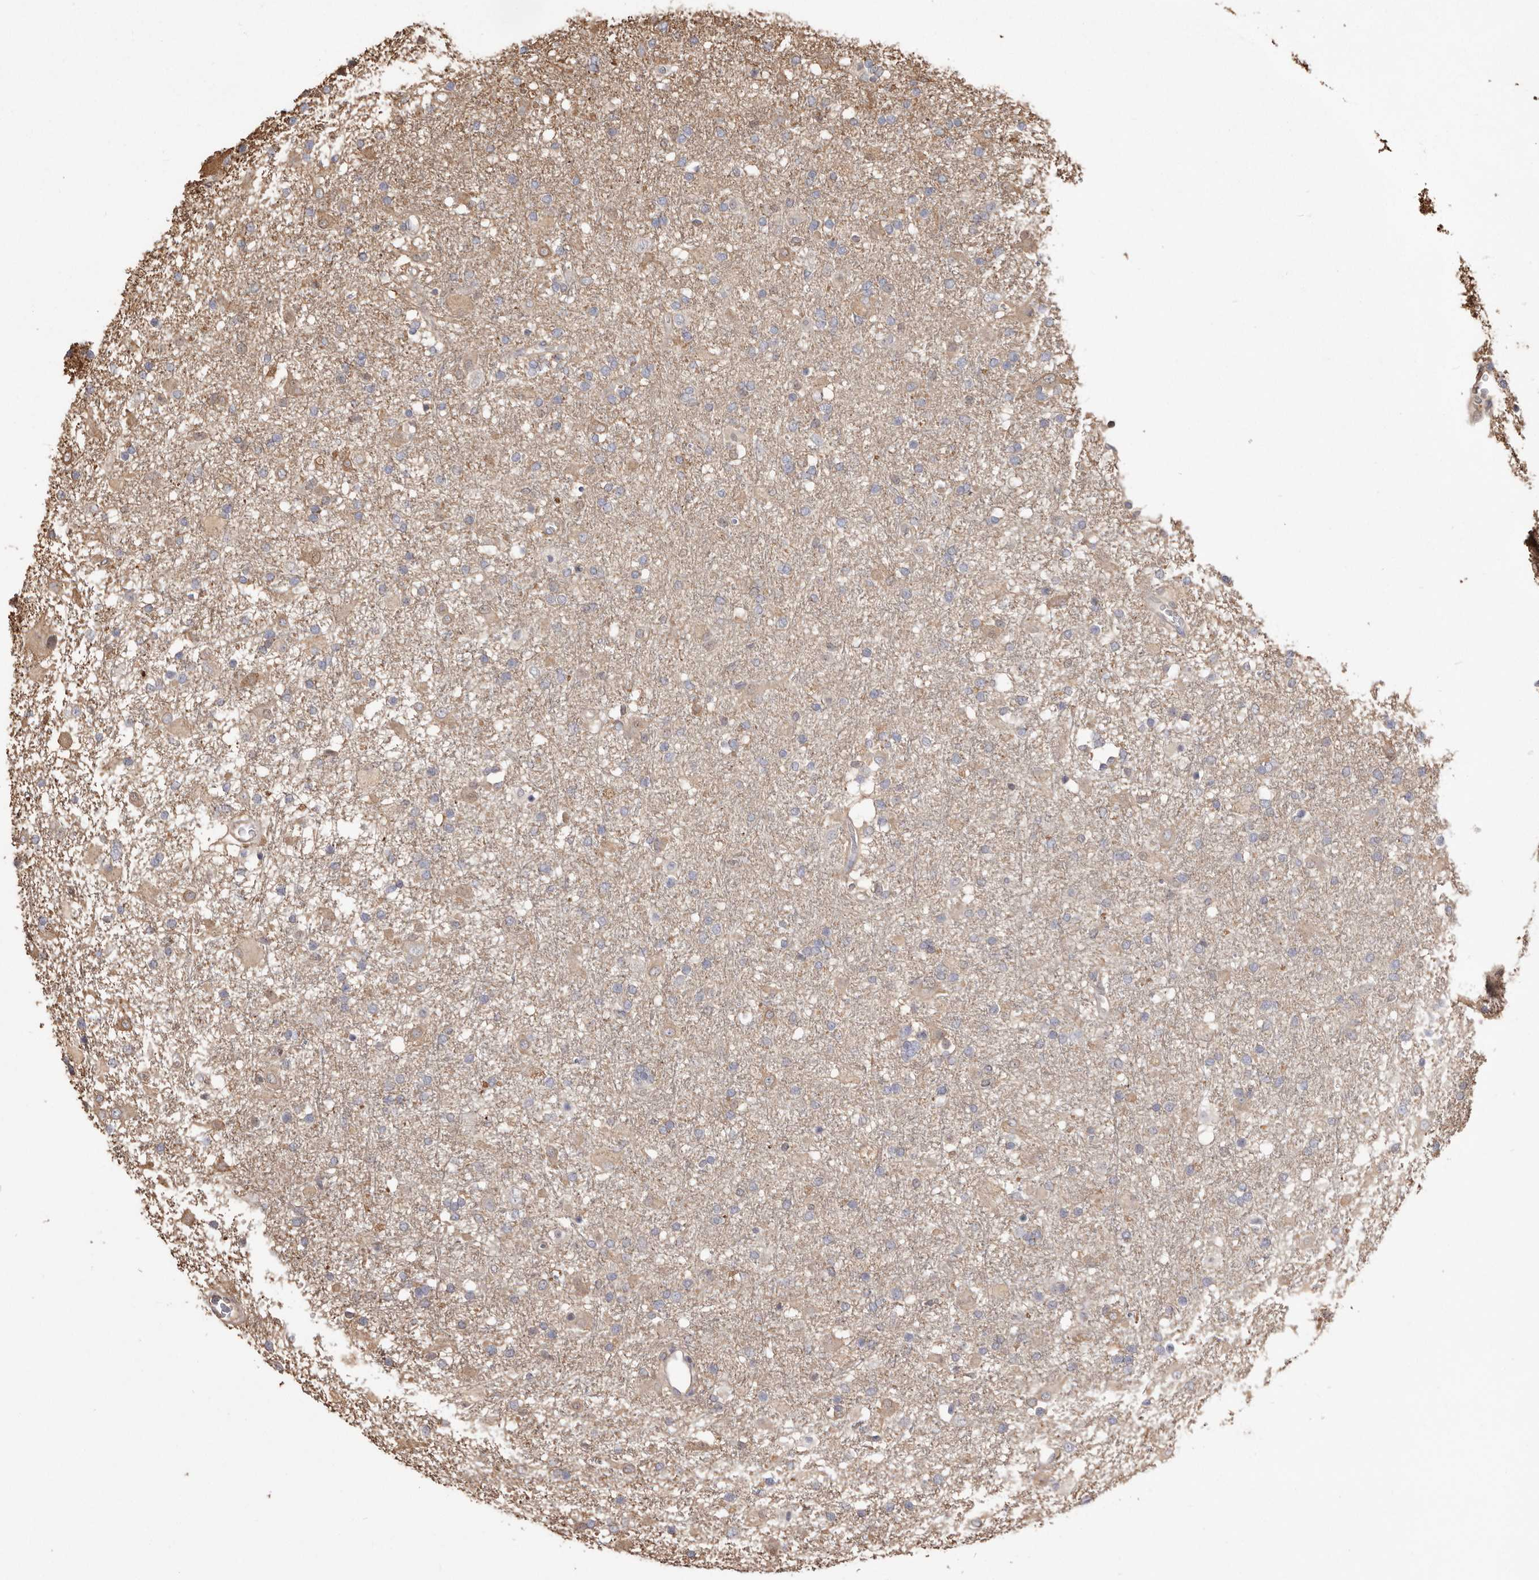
{"staining": {"intensity": "weak", "quantity": "25%-75%", "location": "cytoplasmic/membranous"}, "tissue": "glioma", "cell_type": "Tumor cells", "image_type": "cancer", "snomed": [{"axis": "morphology", "description": "Glioma, malignant, Low grade"}, {"axis": "topography", "description": "Brain"}], "caption": "Protein positivity by immunohistochemistry reveals weak cytoplasmic/membranous positivity in about 25%-75% of tumor cells in malignant low-grade glioma.", "gene": "PKM", "patient": {"sex": "male", "age": 65}}